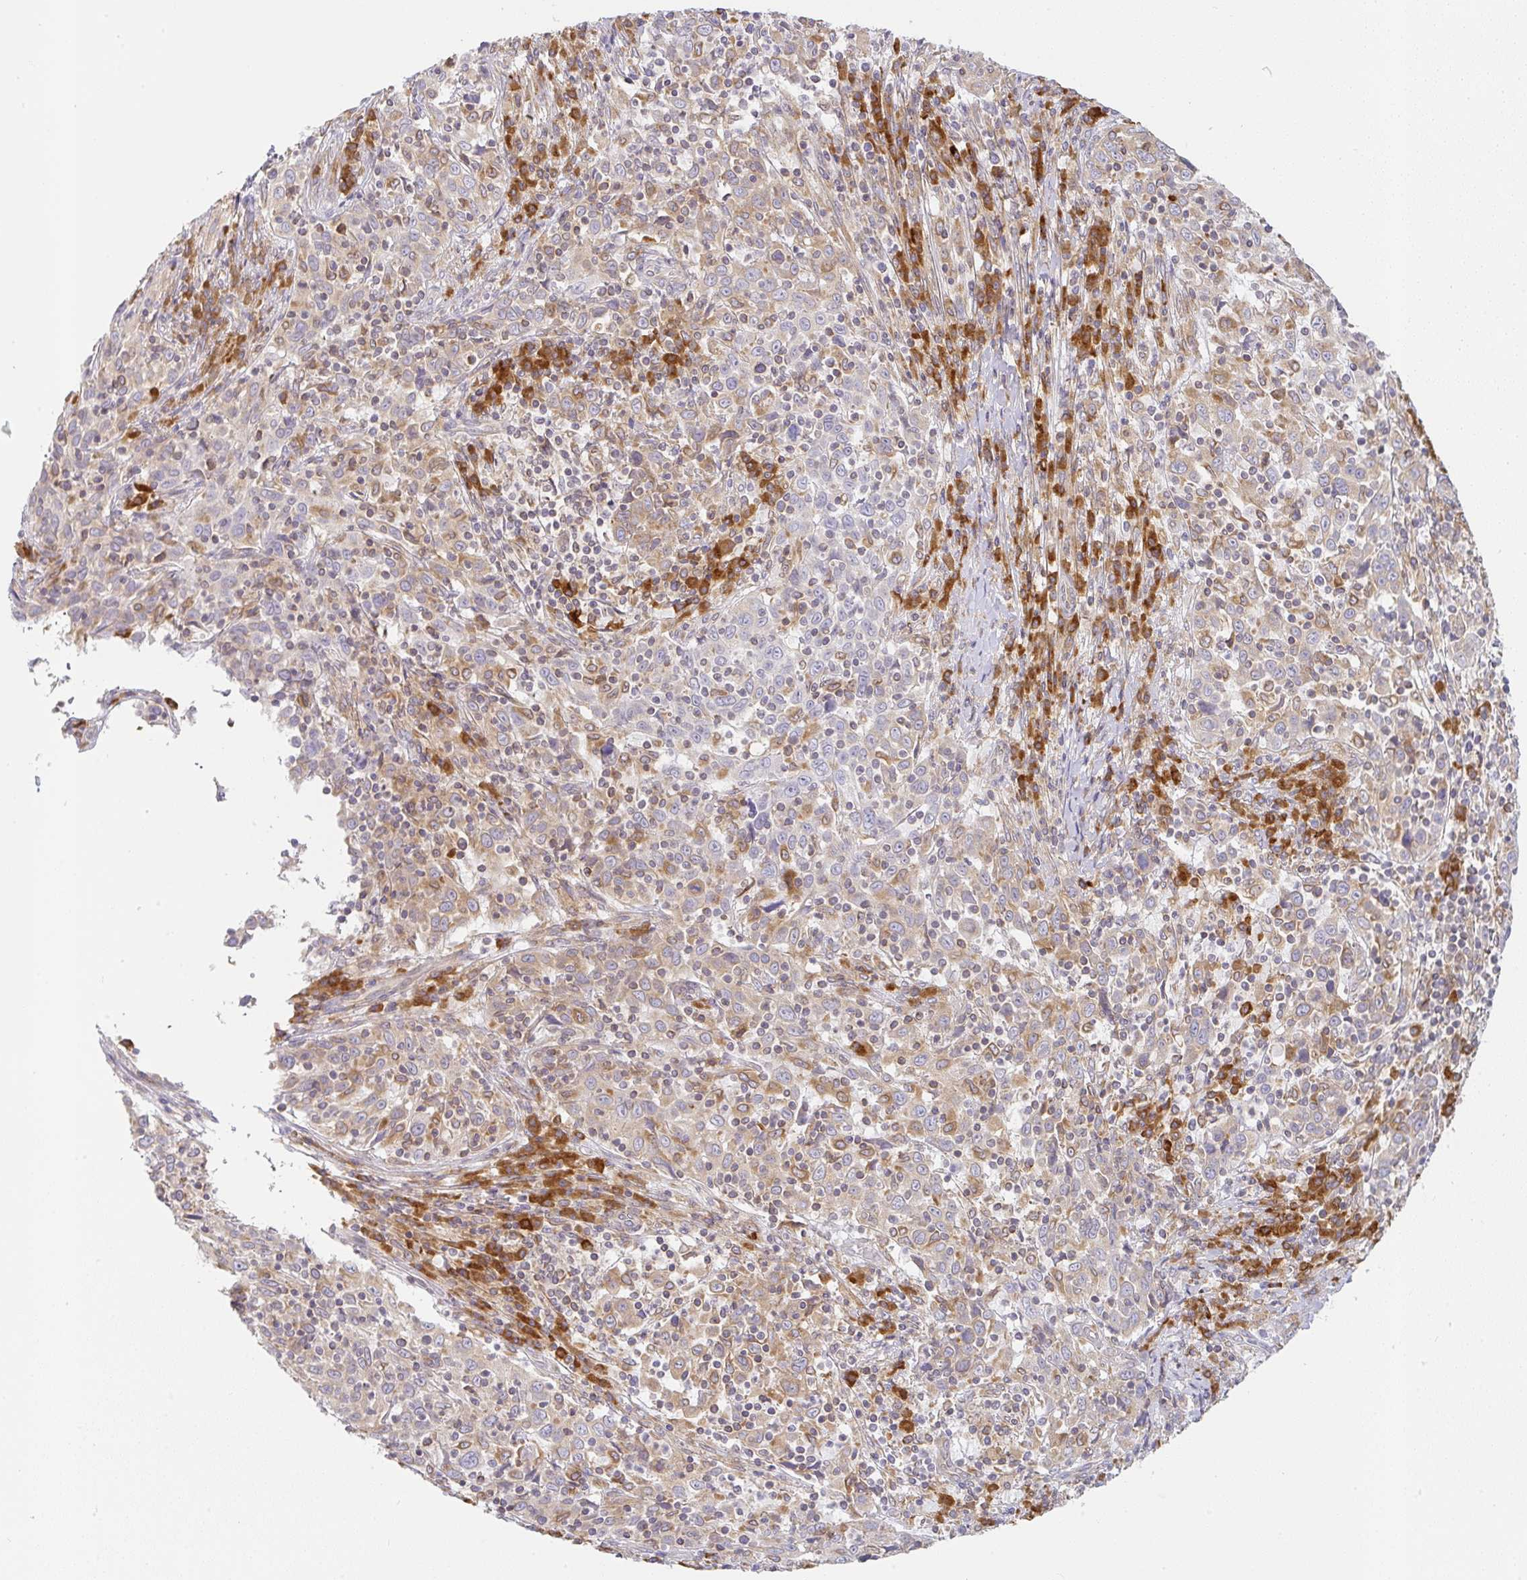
{"staining": {"intensity": "moderate", "quantity": "25%-75%", "location": "cytoplasmic/membranous"}, "tissue": "cervical cancer", "cell_type": "Tumor cells", "image_type": "cancer", "snomed": [{"axis": "morphology", "description": "Squamous cell carcinoma, NOS"}, {"axis": "topography", "description": "Cervix"}], "caption": "Cervical squamous cell carcinoma stained with immunohistochemistry (IHC) reveals moderate cytoplasmic/membranous staining in approximately 25%-75% of tumor cells.", "gene": "DERL2", "patient": {"sex": "female", "age": 46}}